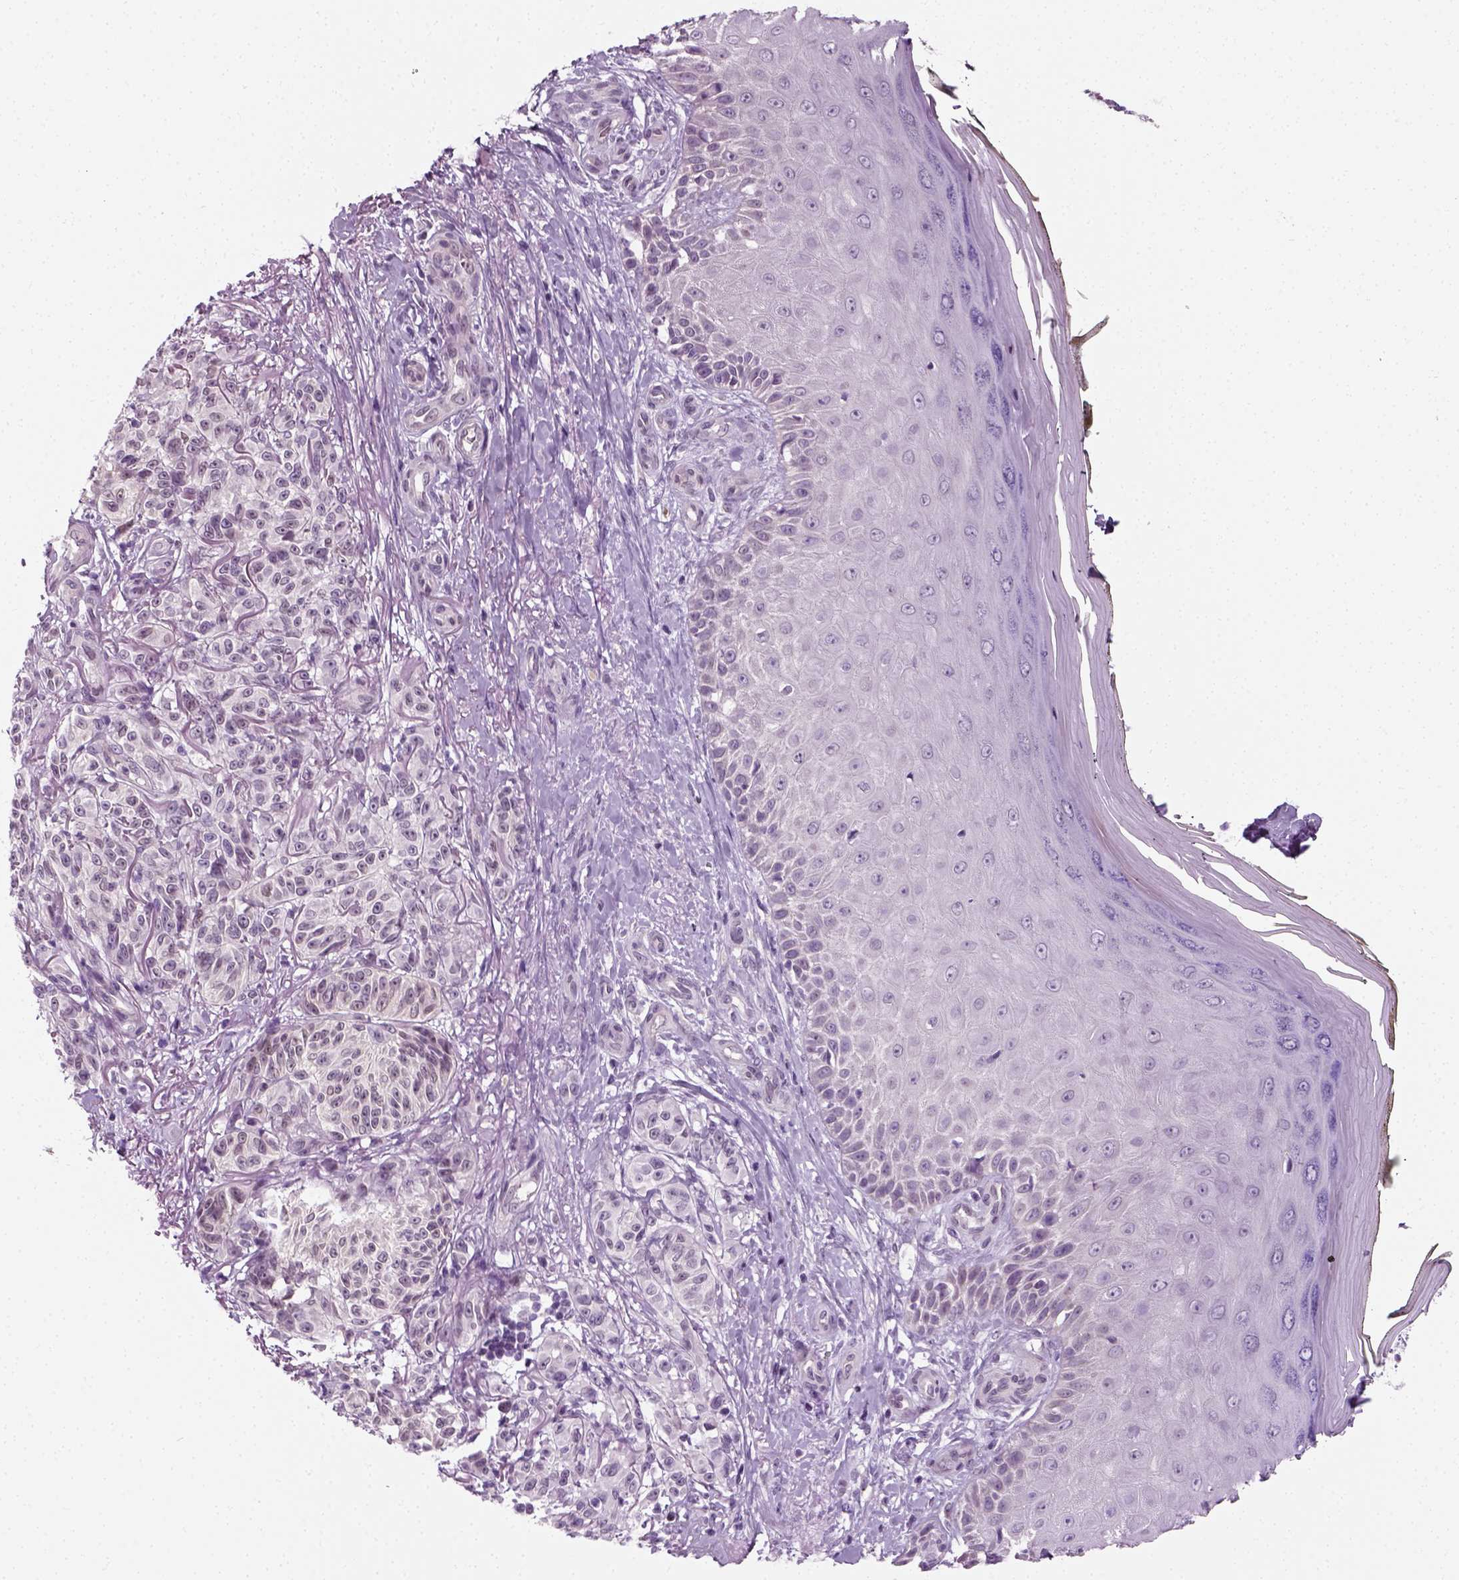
{"staining": {"intensity": "negative", "quantity": "none", "location": "none"}, "tissue": "melanoma", "cell_type": "Tumor cells", "image_type": "cancer", "snomed": [{"axis": "morphology", "description": "Malignant melanoma, NOS"}, {"axis": "topography", "description": "Skin"}], "caption": "Protein analysis of melanoma demonstrates no significant positivity in tumor cells. The staining is performed using DAB (3,3'-diaminobenzidine) brown chromogen with nuclei counter-stained in using hematoxylin.", "gene": "SPATA31E1", "patient": {"sex": "female", "age": 85}}